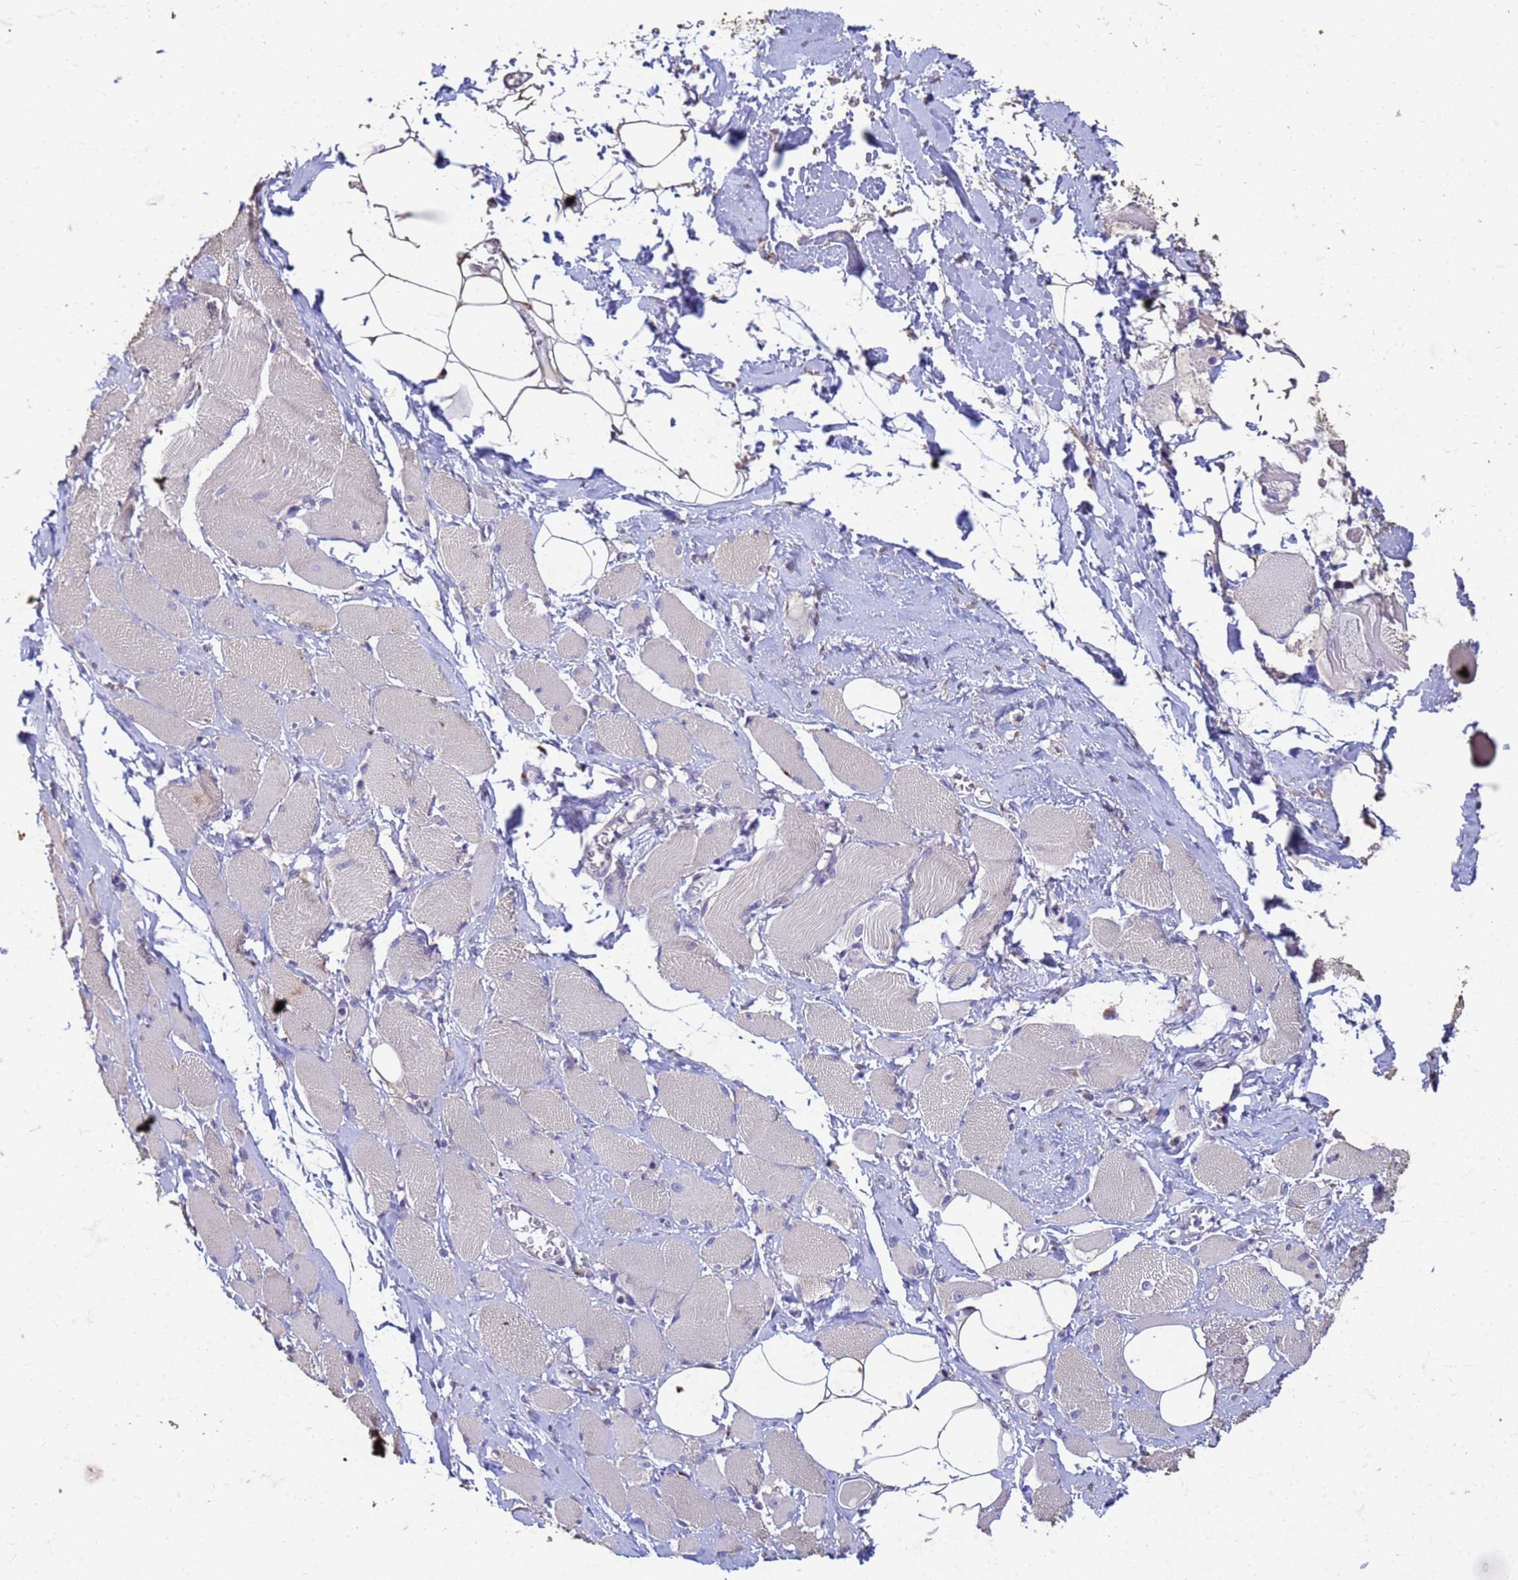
{"staining": {"intensity": "negative", "quantity": "none", "location": "none"}, "tissue": "skeletal muscle", "cell_type": "Myocytes", "image_type": "normal", "snomed": [{"axis": "morphology", "description": "Normal tissue, NOS"}, {"axis": "morphology", "description": "Basal cell carcinoma"}, {"axis": "topography", "description": "Skeletal muscle"}], "caption": "The histopathology image reveals no staining of myocytes in unremarkable skeletal muscle.", "gene": "SLC25A15", "patient": {"sex": "female", "age": 64}}